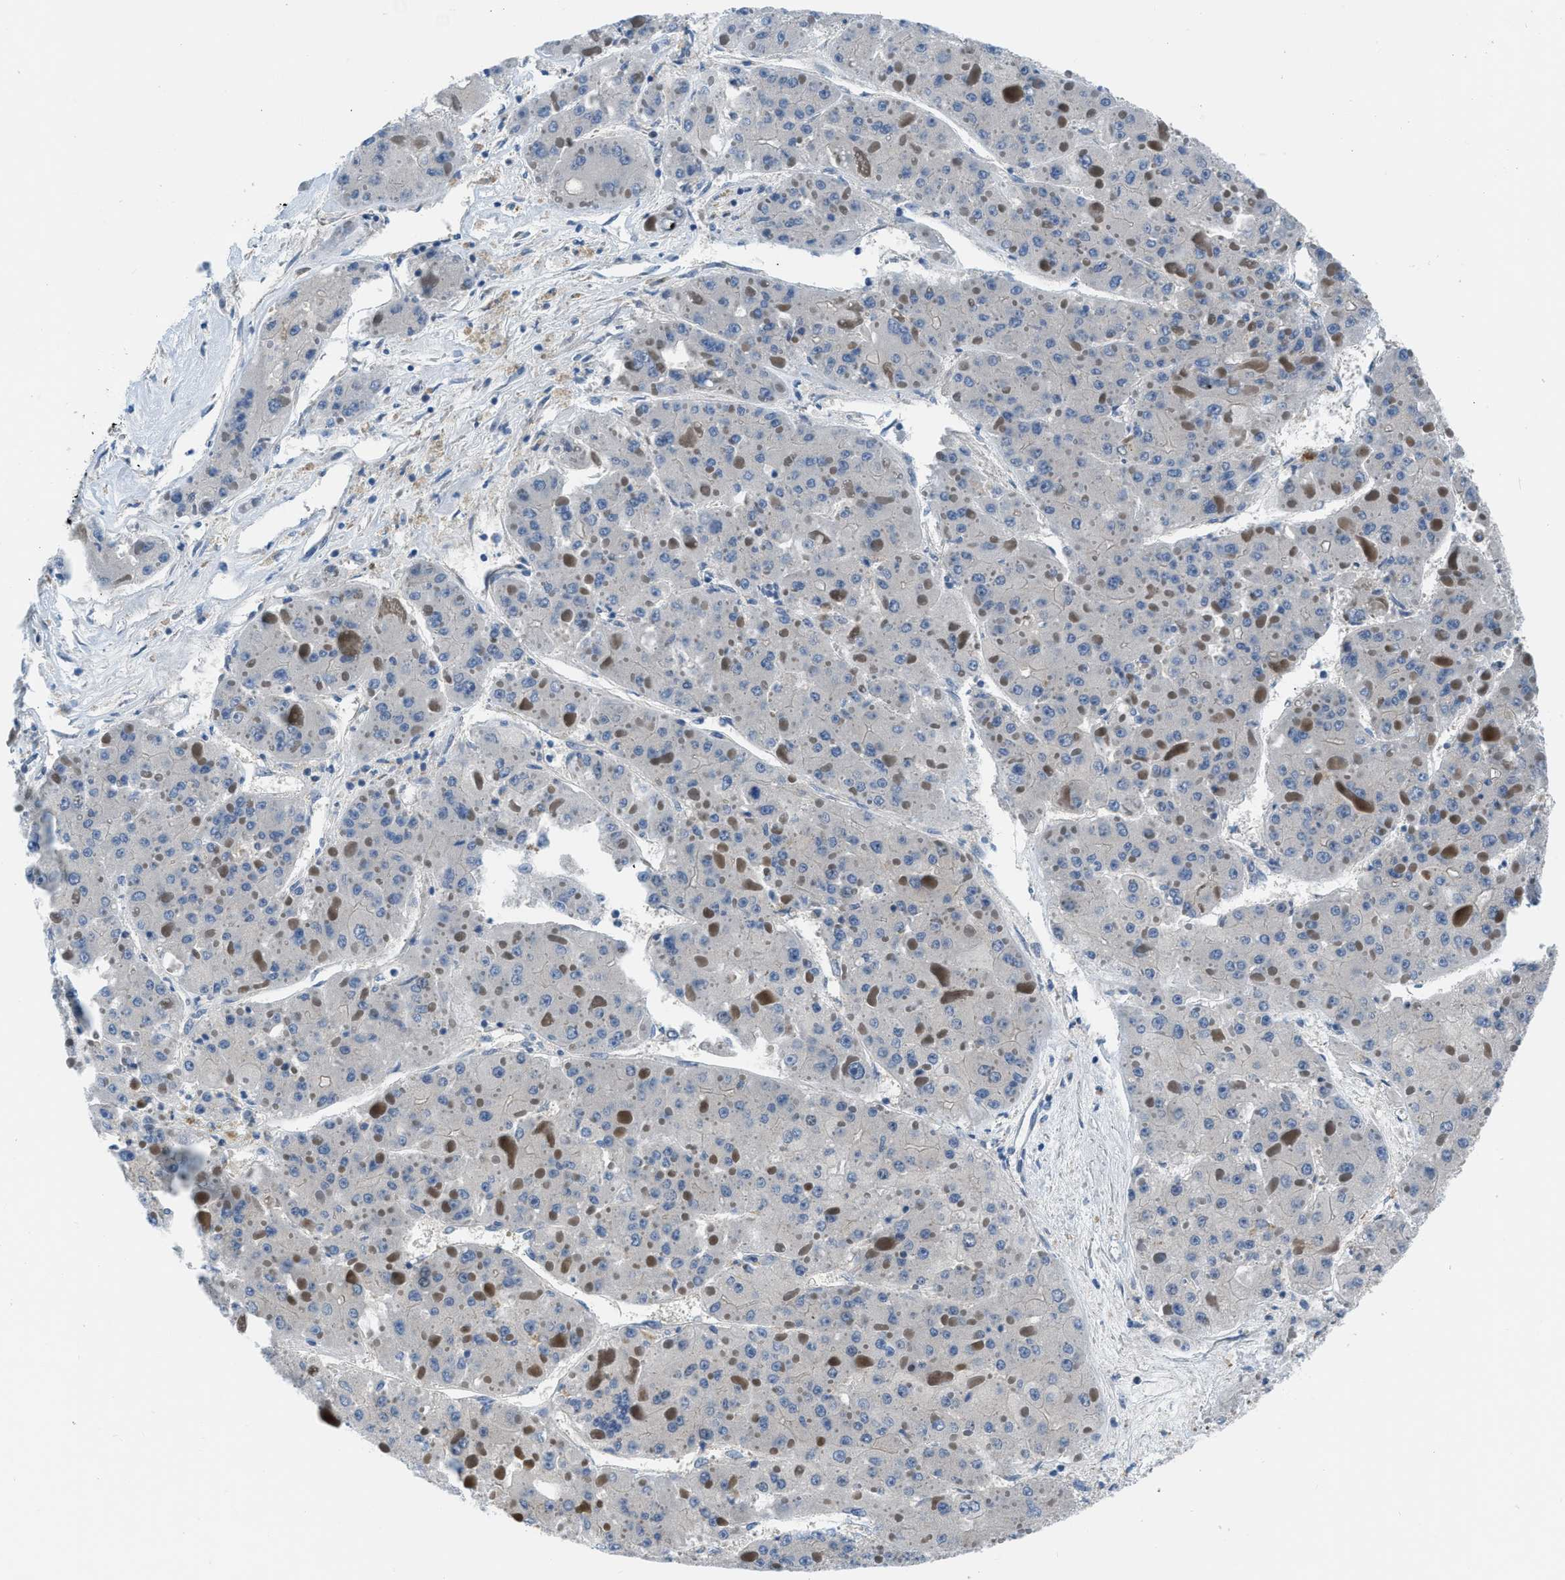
{"staining": {"intensity": "negative", "quantity": "none", "location": "none"}, "tissue": "liver cancer", "cell_type": "Tumor cells", "image_type": "cancer", "snomed": [{"axis": "morphology", "description": "Carcinoma, Hepatocellular, NOS"}, {"axis": "topography", "description": "Liver"}], "caption": "Immunohistochemistry of human hepatocellular carcinoma (liver) exhibits no positivity in tumor cells. The staining was performed using DAB (3,3'-diaminobenzidine) to visualize the protein expression in brown, while the nuclei were stained in blue with hematoxylin (Magnification: 20x).", "gene": "PFKP", "patient": {"sex": "female", "age": 73}}